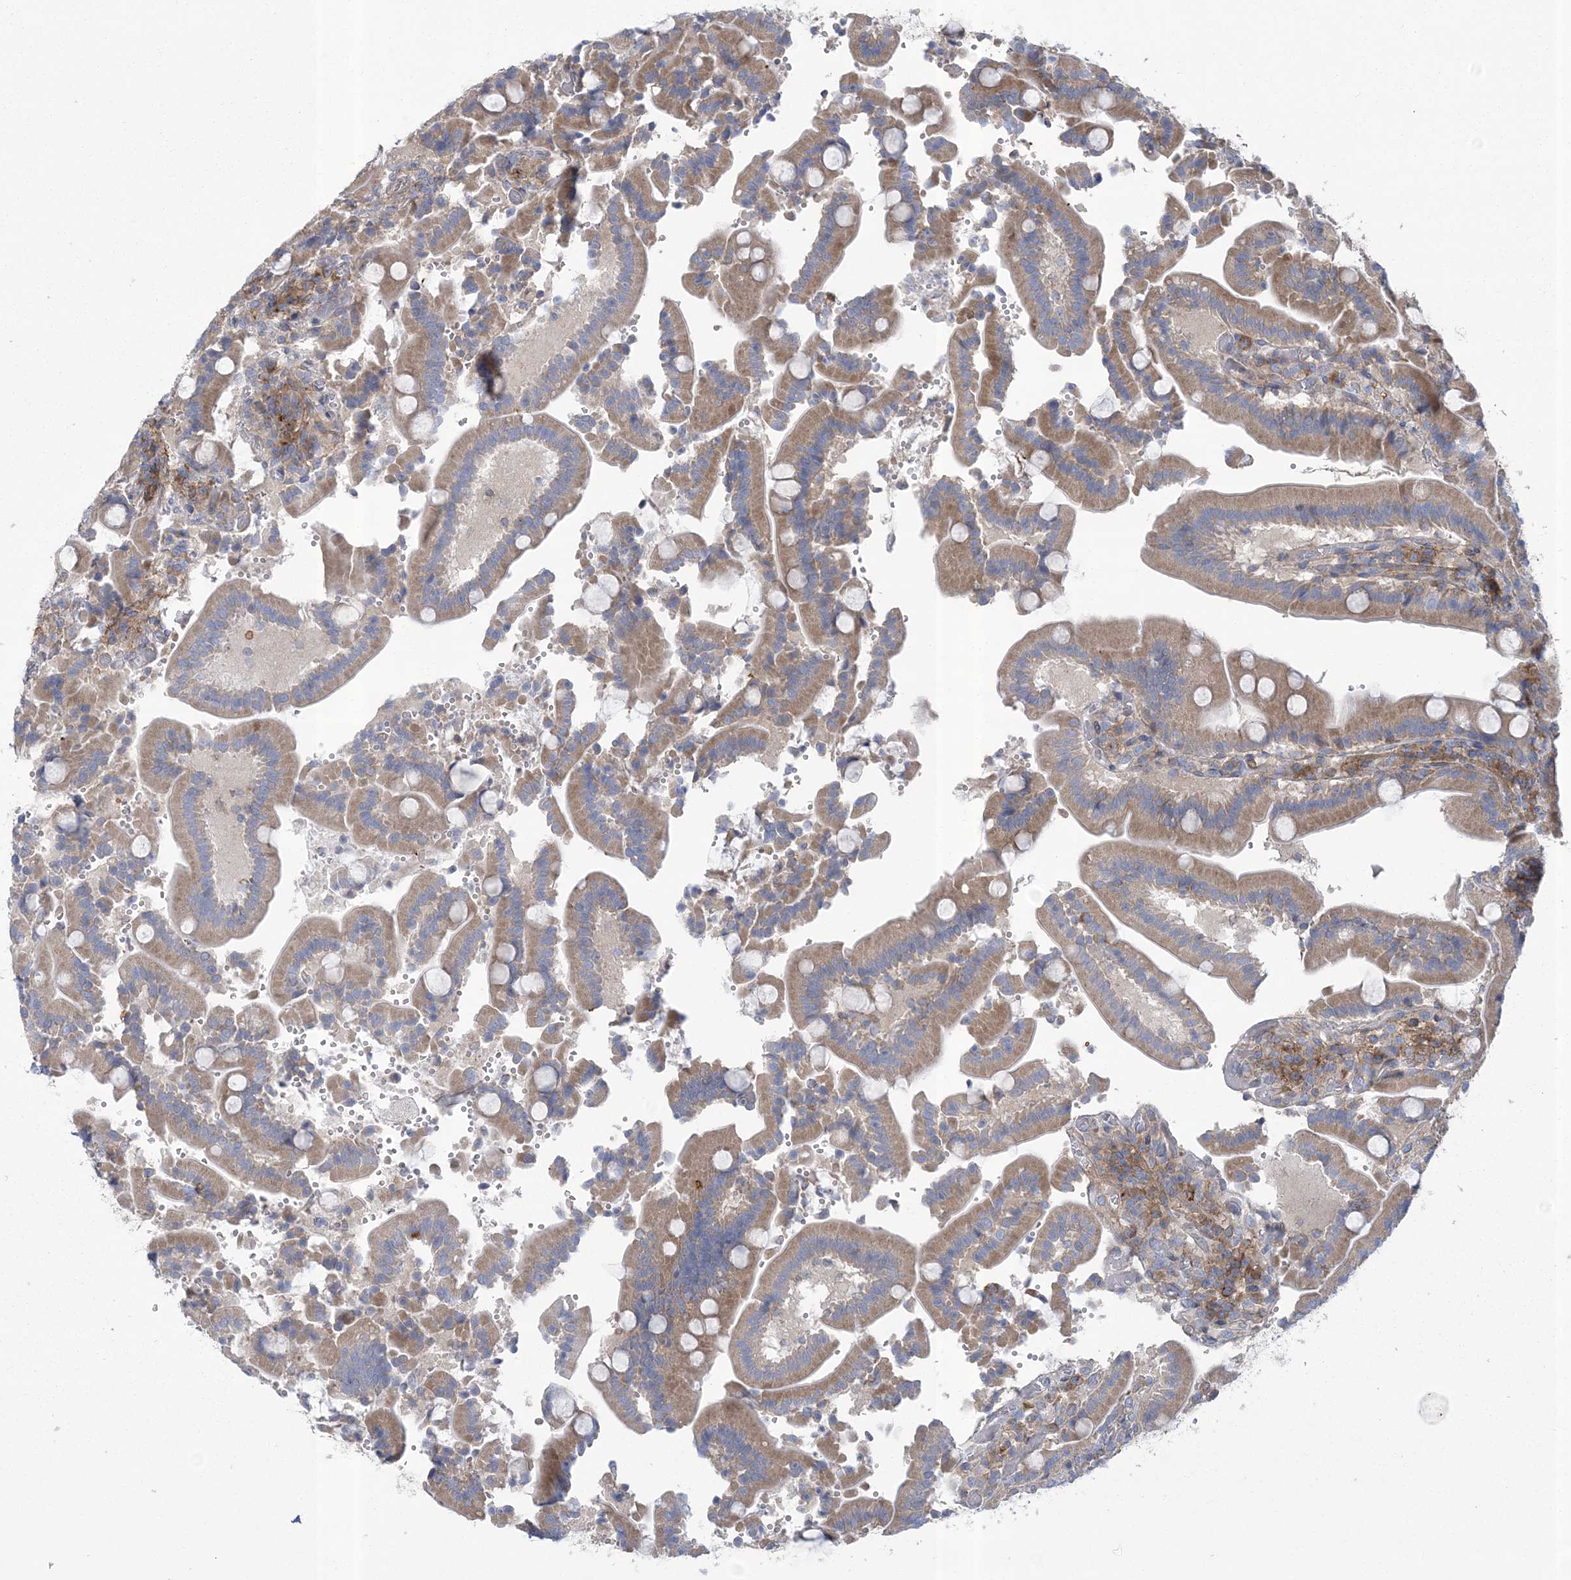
{"staining": {"intensity": "weak", "quantity": ">75%", "location": "cytoplasmic/membranous"}, "tissue": "duodenum", "cell_type": "Glandular cells", "image_type": "normal", "snomed": [{"axis": "morphology", "description": "Normal tissue, NOS"}, {"axis": "topography", "description": "Duodenum"}], "caption": "Immunohistochemical staining of benign human duodenum demonstrates weak cytoplasmic/membranous protein expression in about >75% of glandular cells.", "gene": "ARSJ", "patient": {"sex": "female", "age": 62}}